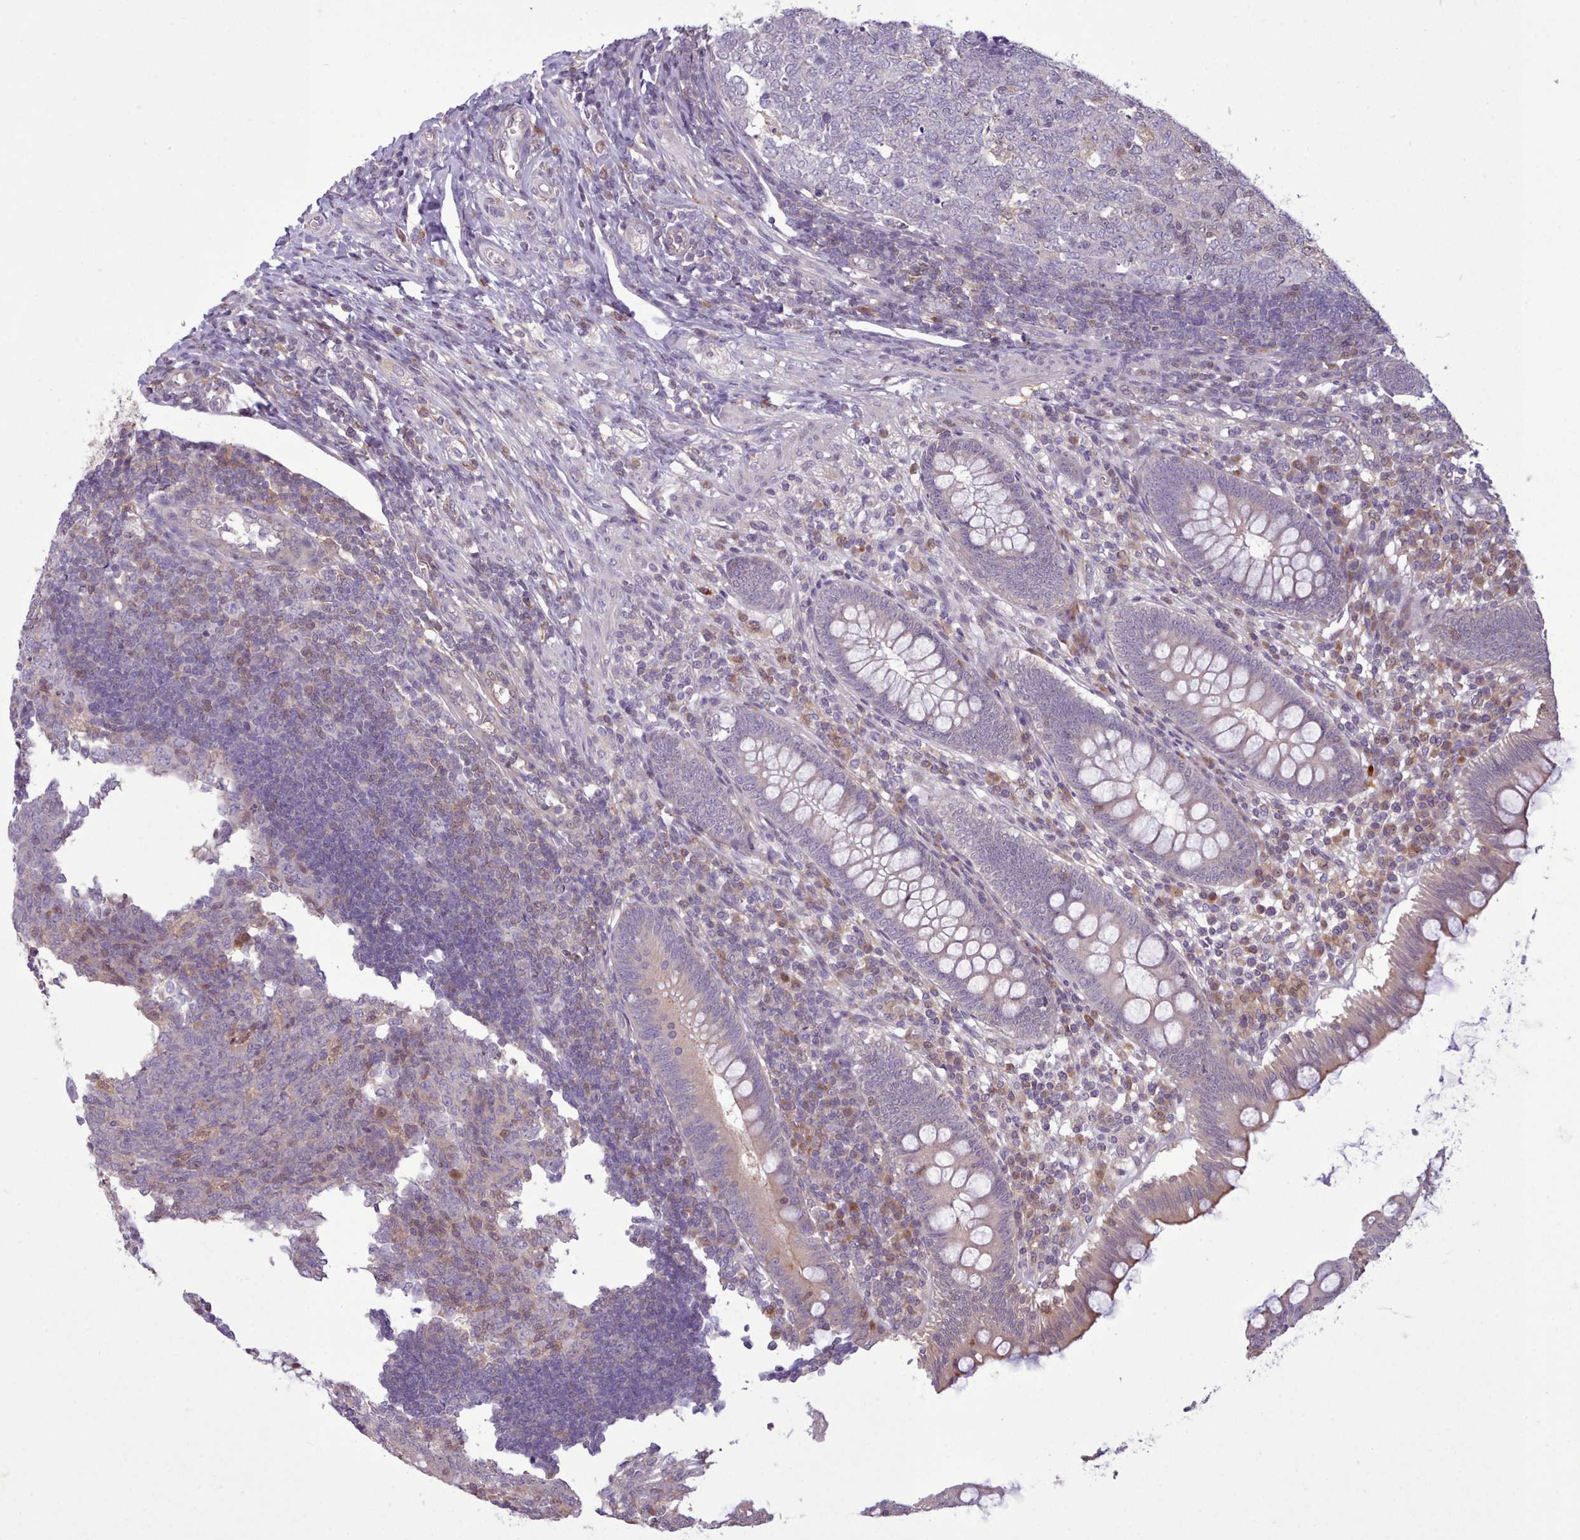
{"staining": {"intensity": "moderate", "quantity": "<25%", "location": "cytoplasmic/membranous"}, "tissue": "appendix", "cell_type": "Glandular cells", "image_type": "normal", "snomed": [{"axis": "morphology", "description": "Normal tissue, NOS"}, {"axis": "topography", "description": "Appendix"}], "caption": "Protein expression analysis of normal appendix demonstrates moderate cytoplasmic/membranous positivity in about <25% of glandular cells.", "gene": "NMRK1", "patient": {"sex": "male", "age": 14}}